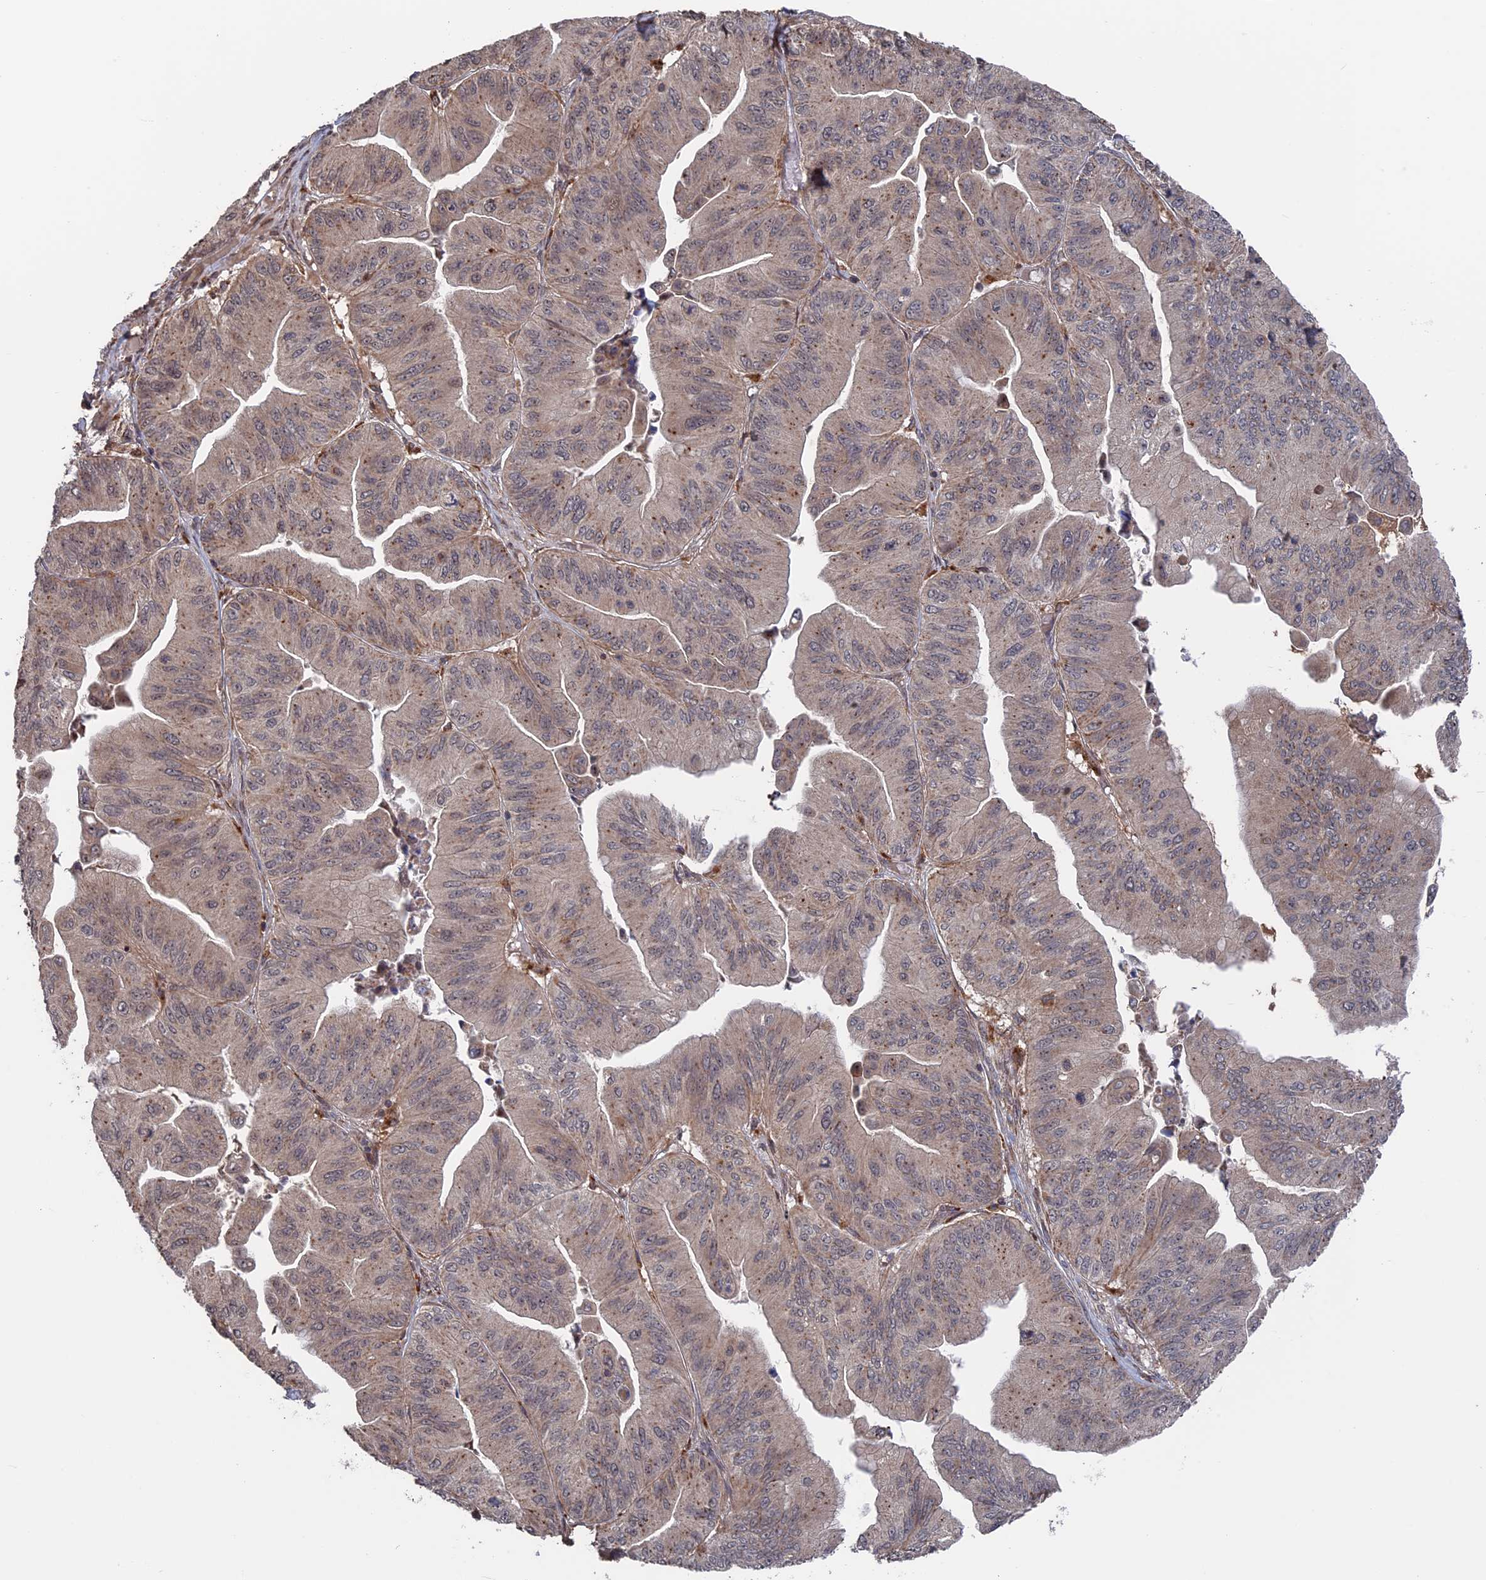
{"staining": {"intensity": "moderate", "quantity": "<25%", "location": "cytoplasmic/membranous"}, "tissue": "ovarian cancer", "cell_type": "Tumor cells", "image_type": "cancer", "snomed": [{"axis": "morphology", "description": "Cystadenocarcinoma, mucinous, NOS"}, {"axis": "topography", "description": "Ovary"}], "caption": "An immunohistochemistry (IHC) photomicrograph of neoplastic tissue is shown. Protein staining in brown labels moderate cytoplasmic/membranous positivity in ovarian cancer (mucinous cystadenocarcinoma) within tumor cells.", "gene": "PLA2G15", "patient": {"sex": "female", "age": 61}}